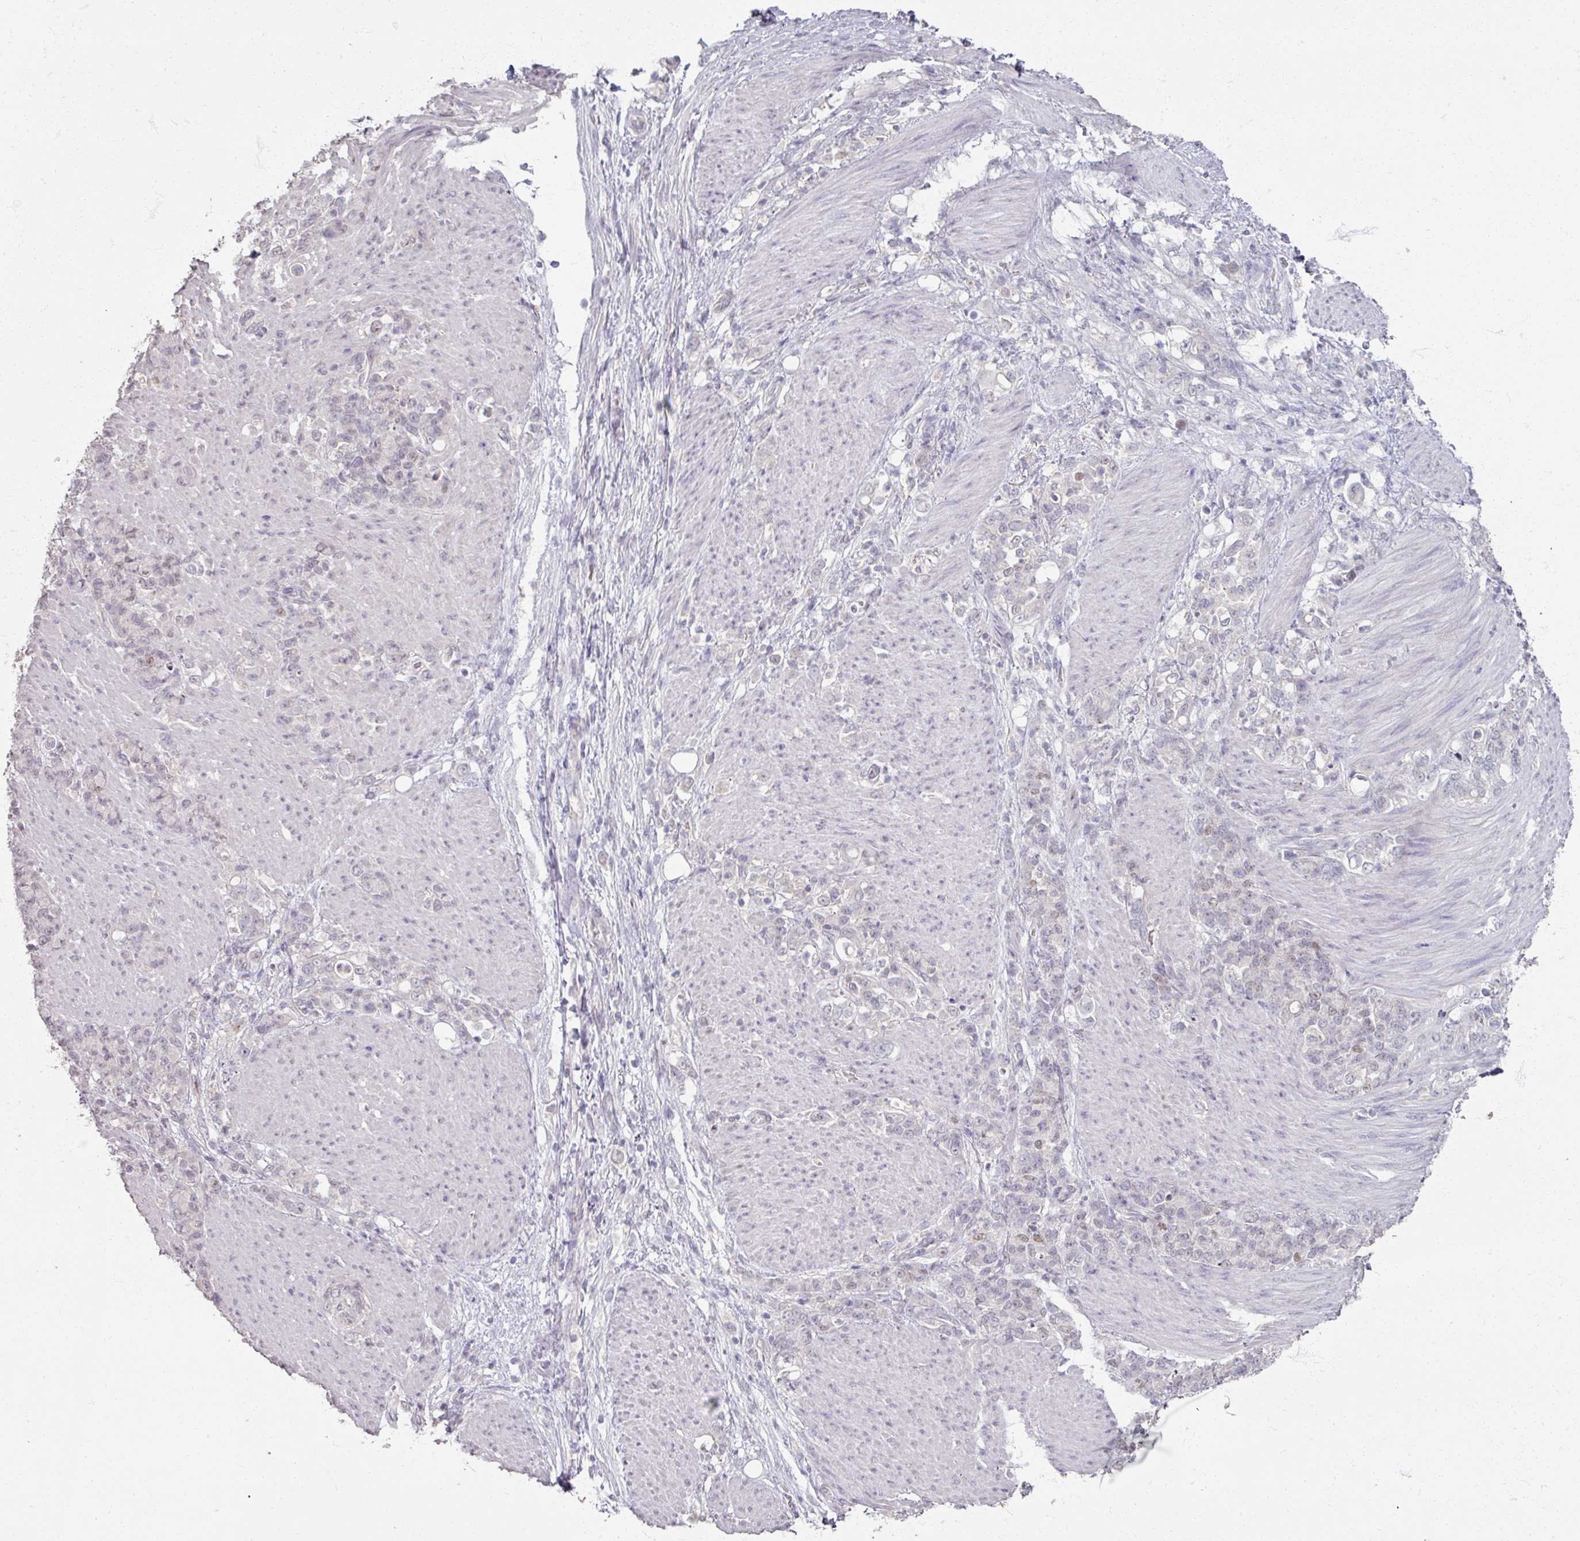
{"staining": {"intensity": "negative", "quantity": "none", "location": "none"}, "tissue": "stomach cancer", "cell_type": "Tumor cells", "image_type": "cancer", "snomed": [{"axis": "morphology", "description": "Adenocarcinoma, NOS"}, {"axis": "topography", "description": "Stomach"}], "caption": "An IHC photomicrograph of stomach adenocarcinoma is shown. There is no staining in tumor cells of stomach adenocarcinoma.", "gene": "SOX11", "patient": {"sex": "female", "age": 79}}